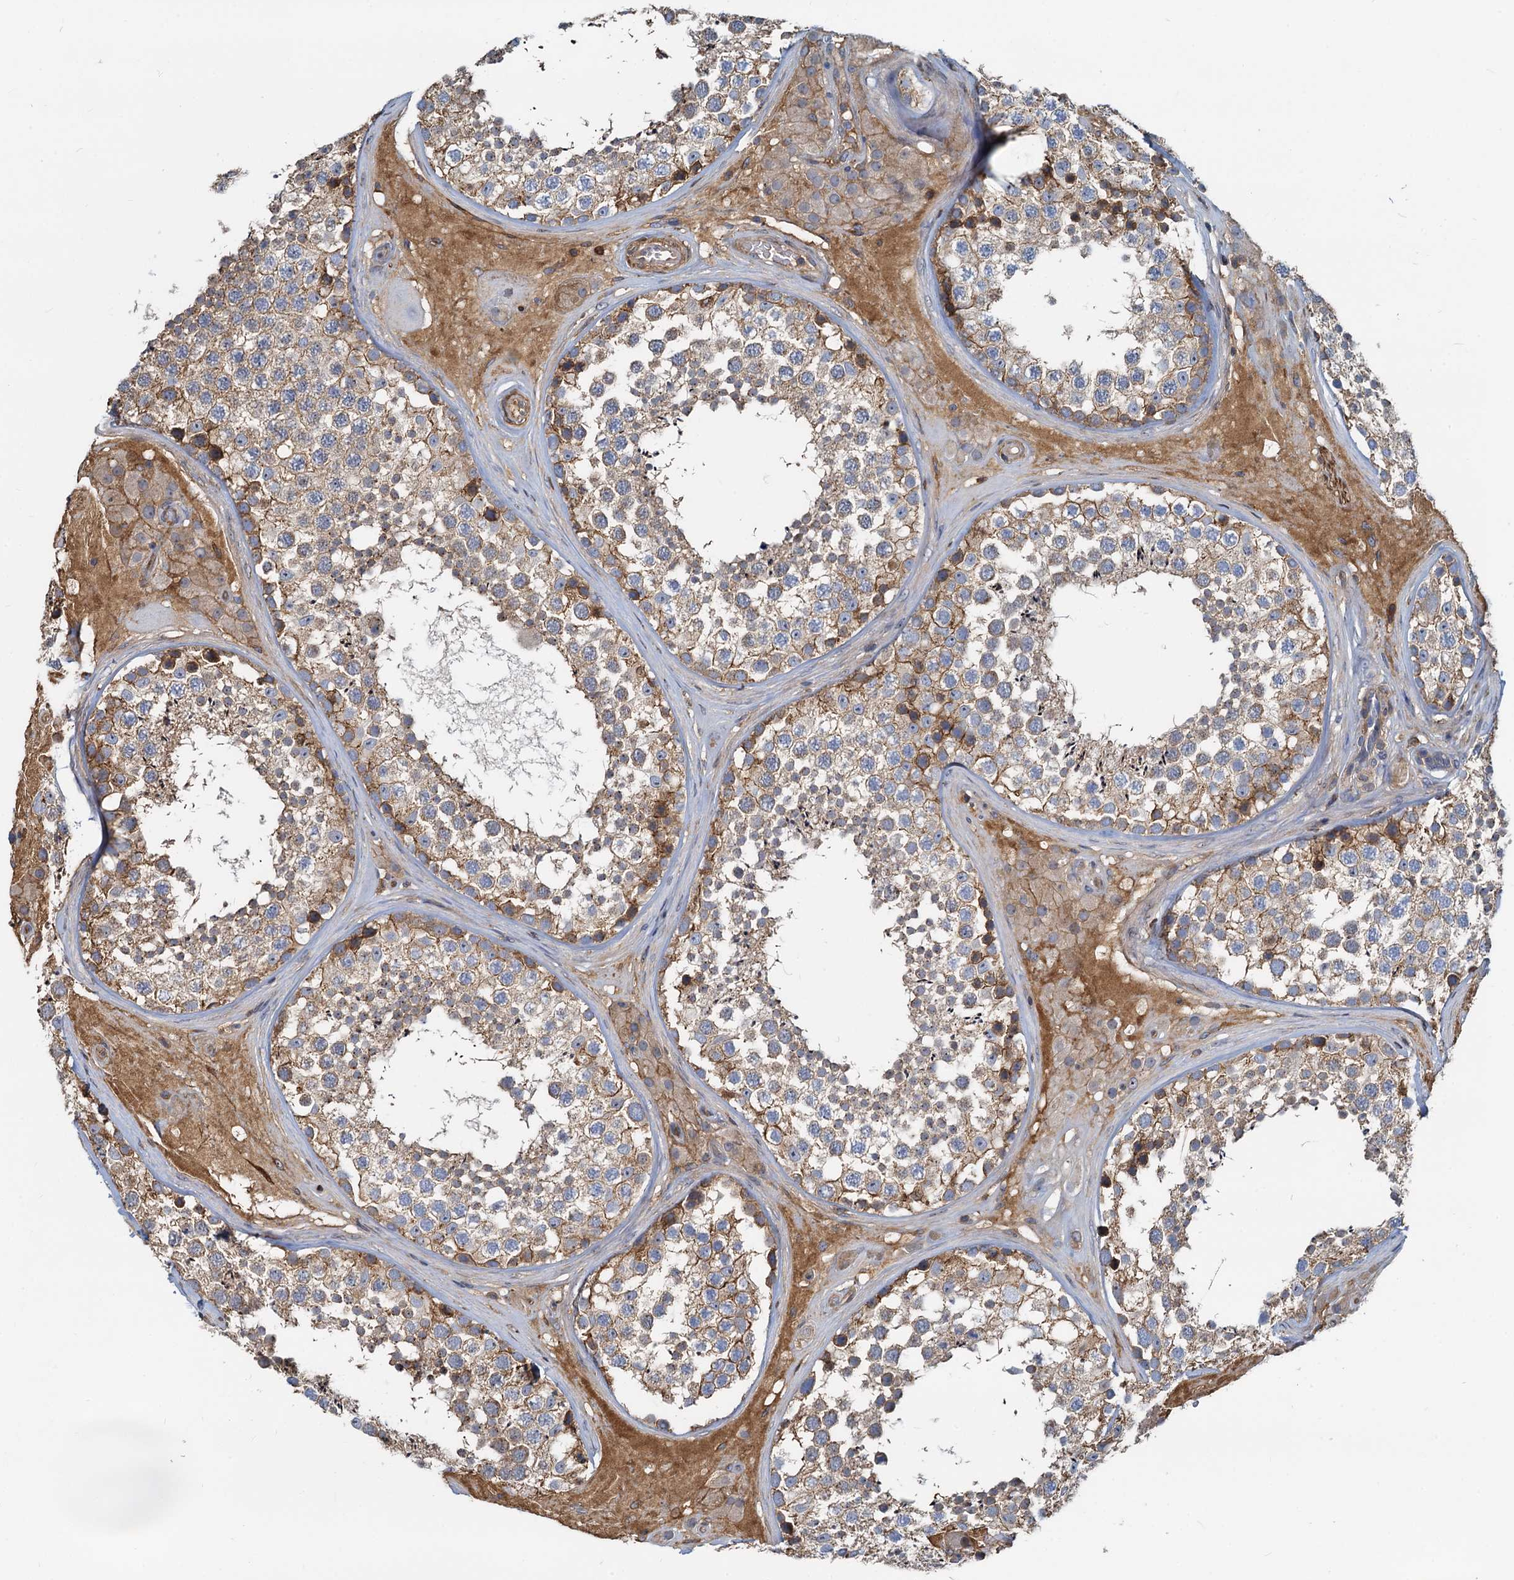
{"staining": {"intensity": "moderate", "quantity": ">75%", "location": "cytoplasmic/membranous"}, "tissue": "testis", "cell_type": "Cells in seminiferous ducts", "image_type": "normal", "snomed": [{"axis": "morphology", "description": "Normal tissue, NOS"}, {"axis": "topography", "description": "Testis"}], "caption": "Immunohistochemical staining of benign testis demonstrates medium levels of moderate cytoplasmic/membranous positivity in approximately >75% of cells in seminiferous ducts.", "gene": "LNX2", "patient": {"sex": "male", "age": 46}}